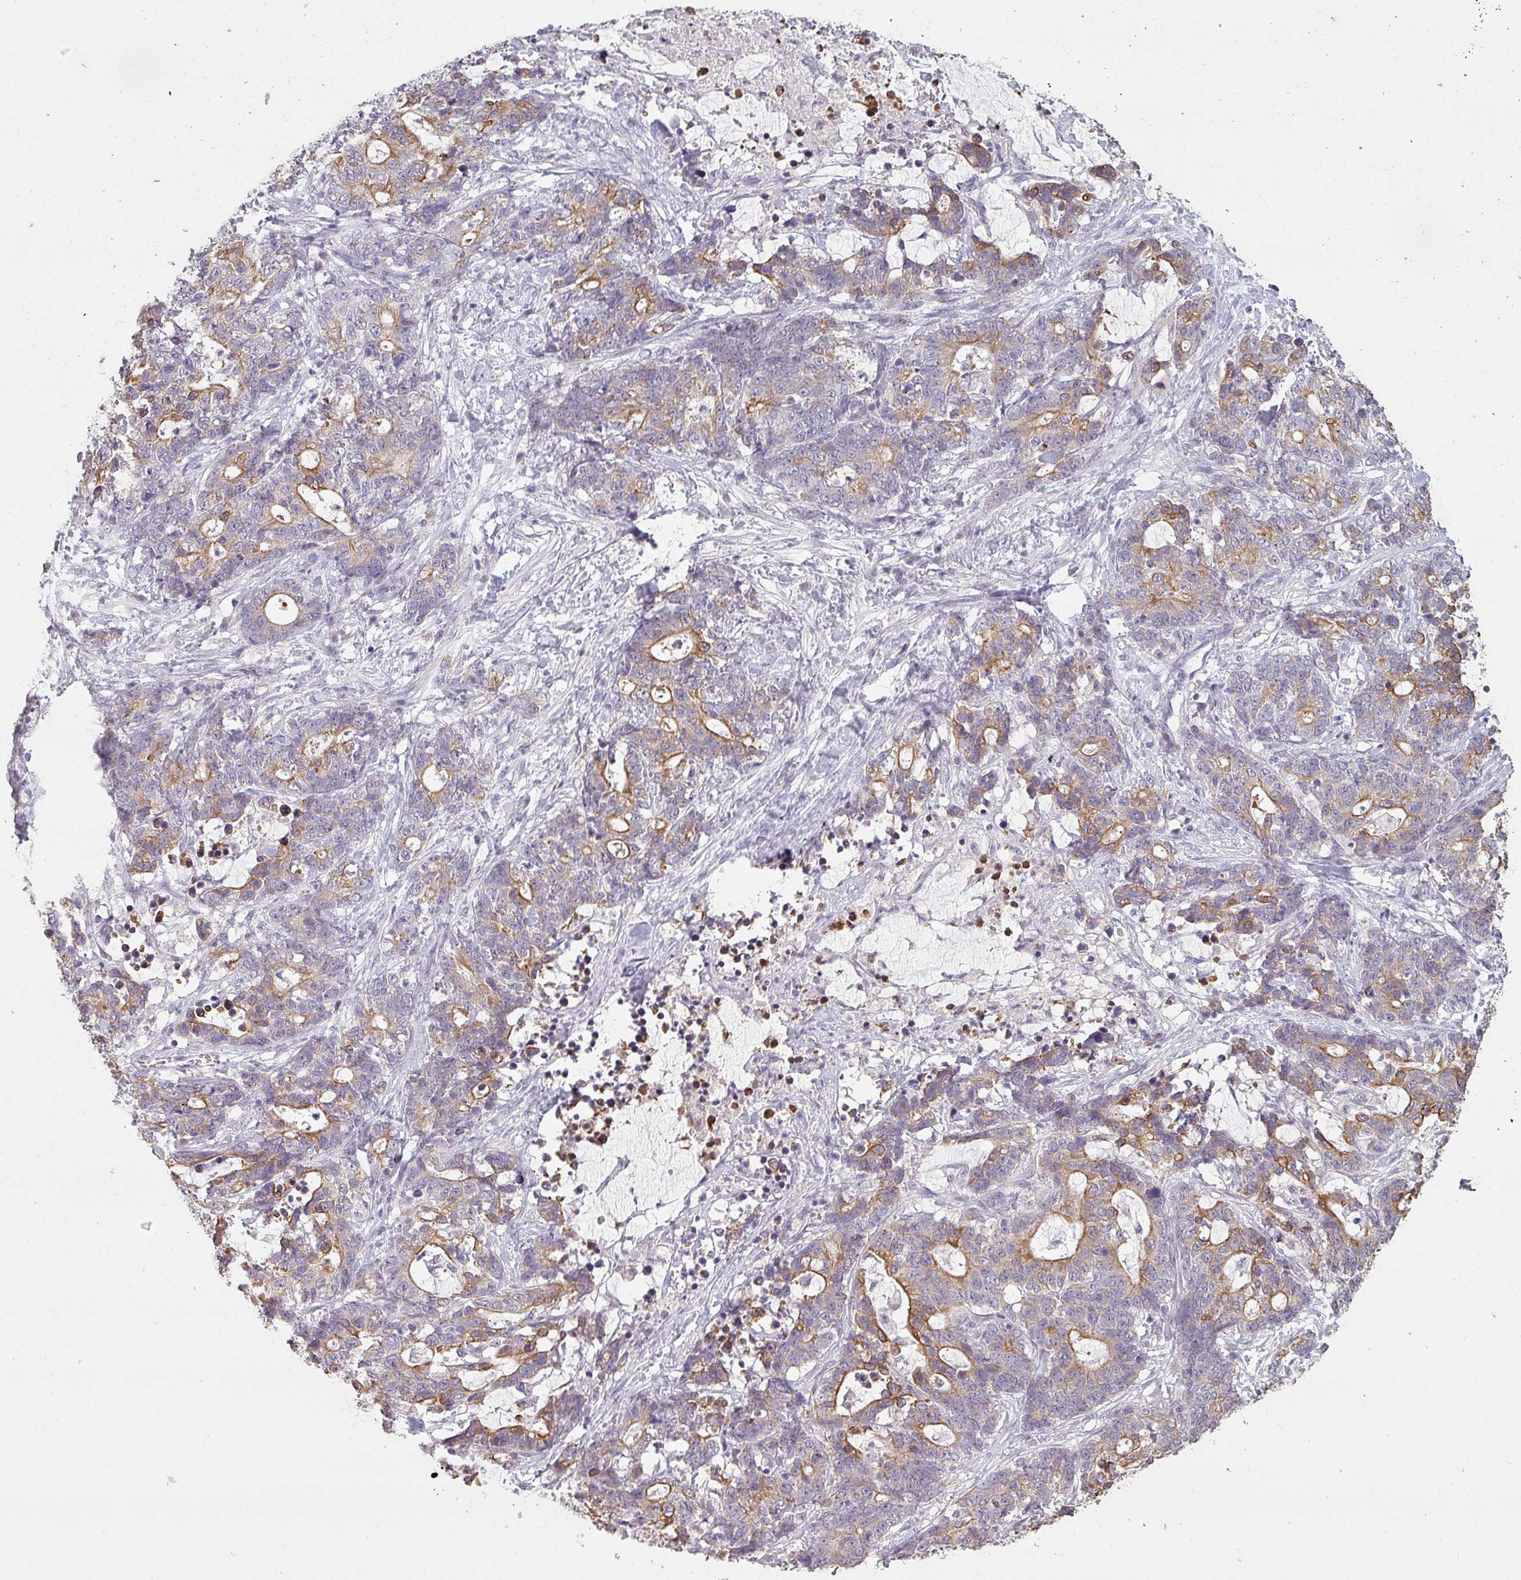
{"staining": {"intensity": "moderate", "quantity": "25%-75%", "location": "cytoplasmic/membranous"}, "tissue": "stomach cancer", "cell_type": "Tumor cells", "image_type": "cancer", "snomed": [{"axis": "morphology", "description": "Normal tissue, NOS"}, {"axis": "morphology", "description": "Adenocarcinoma, NOS"}, {"axis": "topography", "description": "Stomach"}], "caption": "IHC image of human stomach cancer stained for a protein (brown), which shows medium levels of moderate cytoplasmic/membranous expression in about 25%-75% of tumor cells.", "gene": "LYPLA1", "patient": {"sex": "female", "age": 64}}